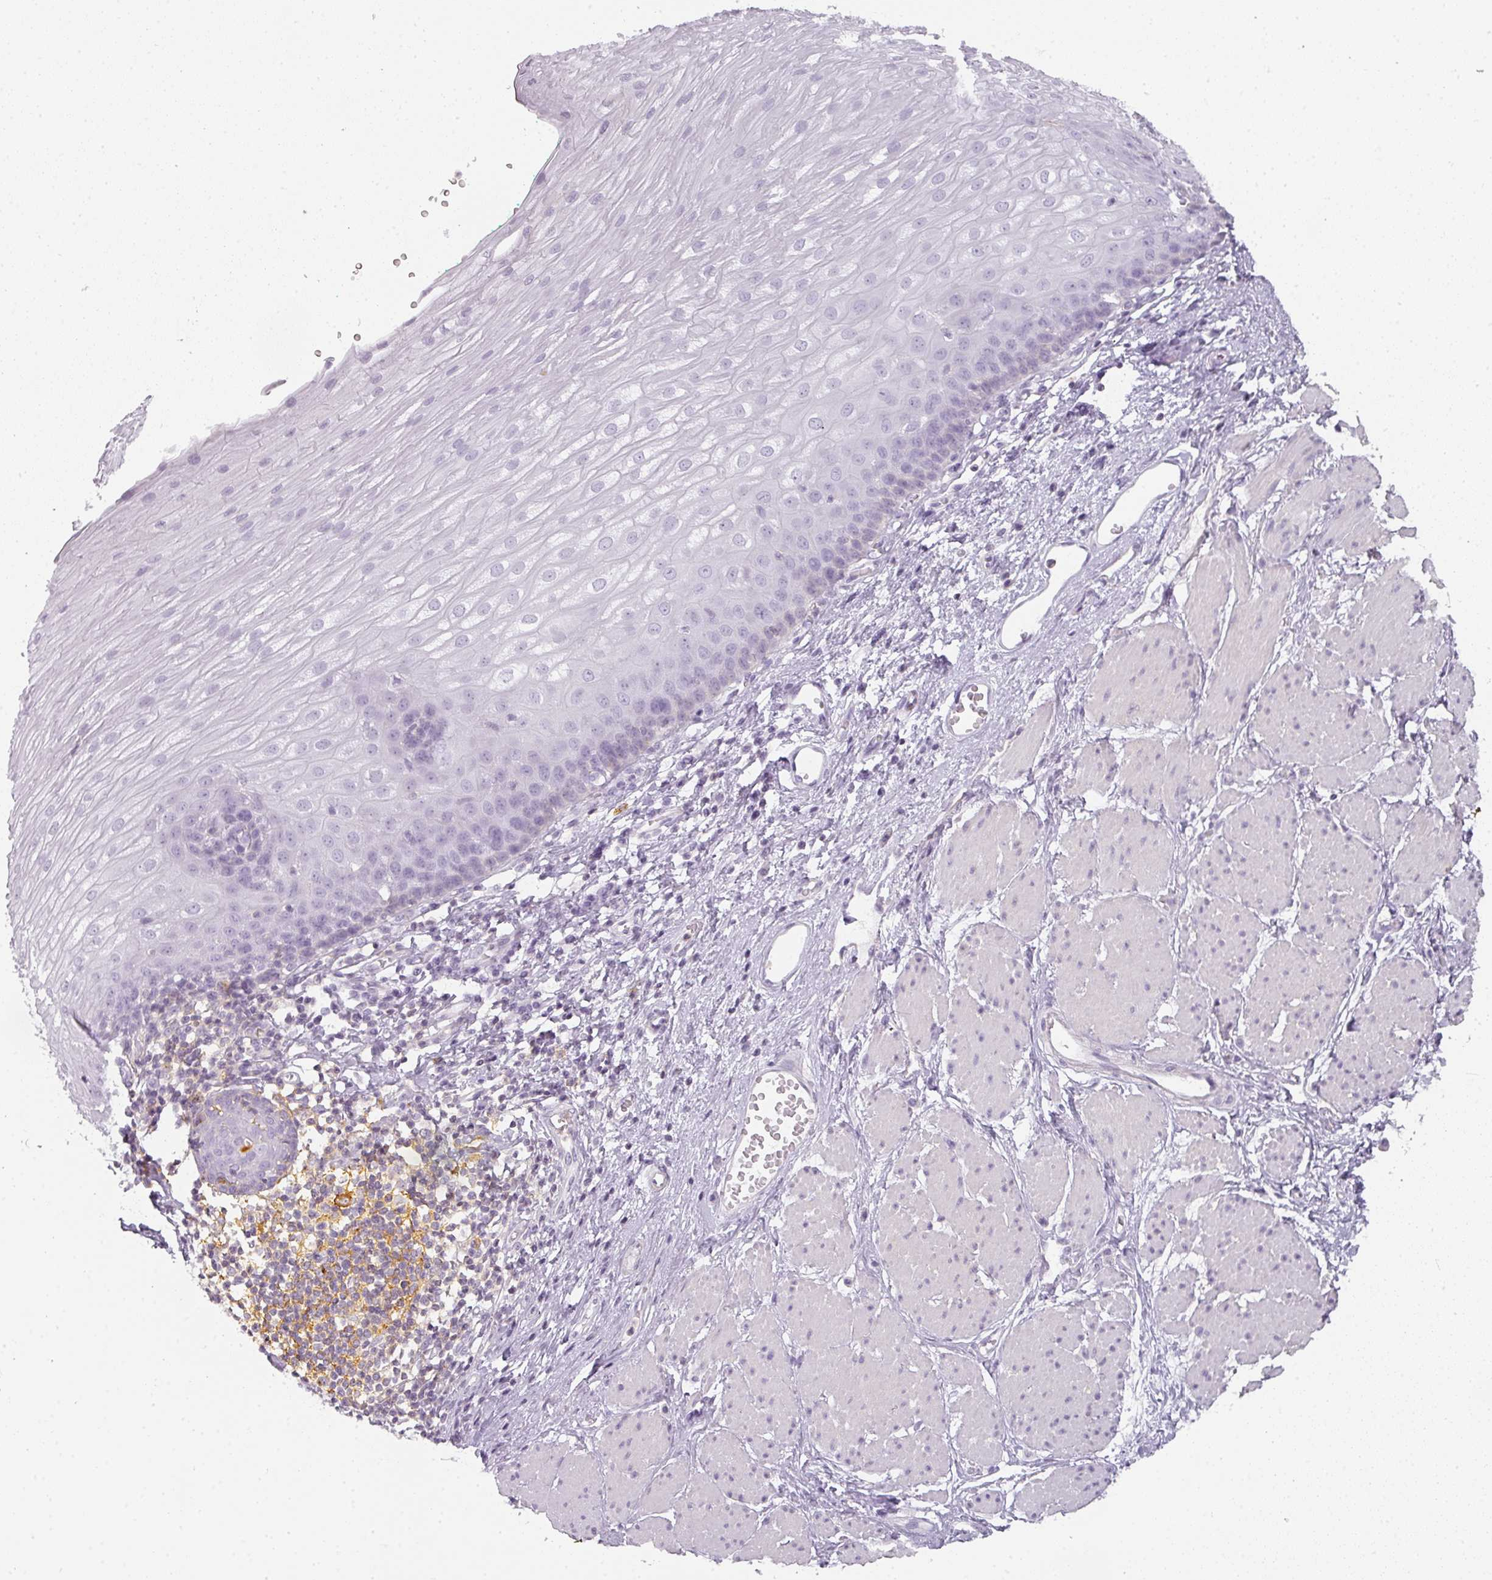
{"staining": {"intensity": "negative", "quantity": "none", "location": "none"}, "tissue": "esophagus", "cell_type": "Squamous epithelial cells", "image_type": "normal", "snomed": [{"axis": "morphology", "description": "Normal tissue, NOS"}, {"axis": "topography", "description": "Esophagus"}], "caption": "High magnification brightfield microscopy of unremarkable esophagus stained with DAB (3,3'-diaminobenzidine) (brown) and counterstained with hematoxylin (blue): squamous epithelial cells show no significant expression. (DAB (3,3'-diaminobenzidine) immunohistochemistry (IHC), high magnification).", "gene": "TMEM42", "patient": {"sex": "male", "age": 69}}